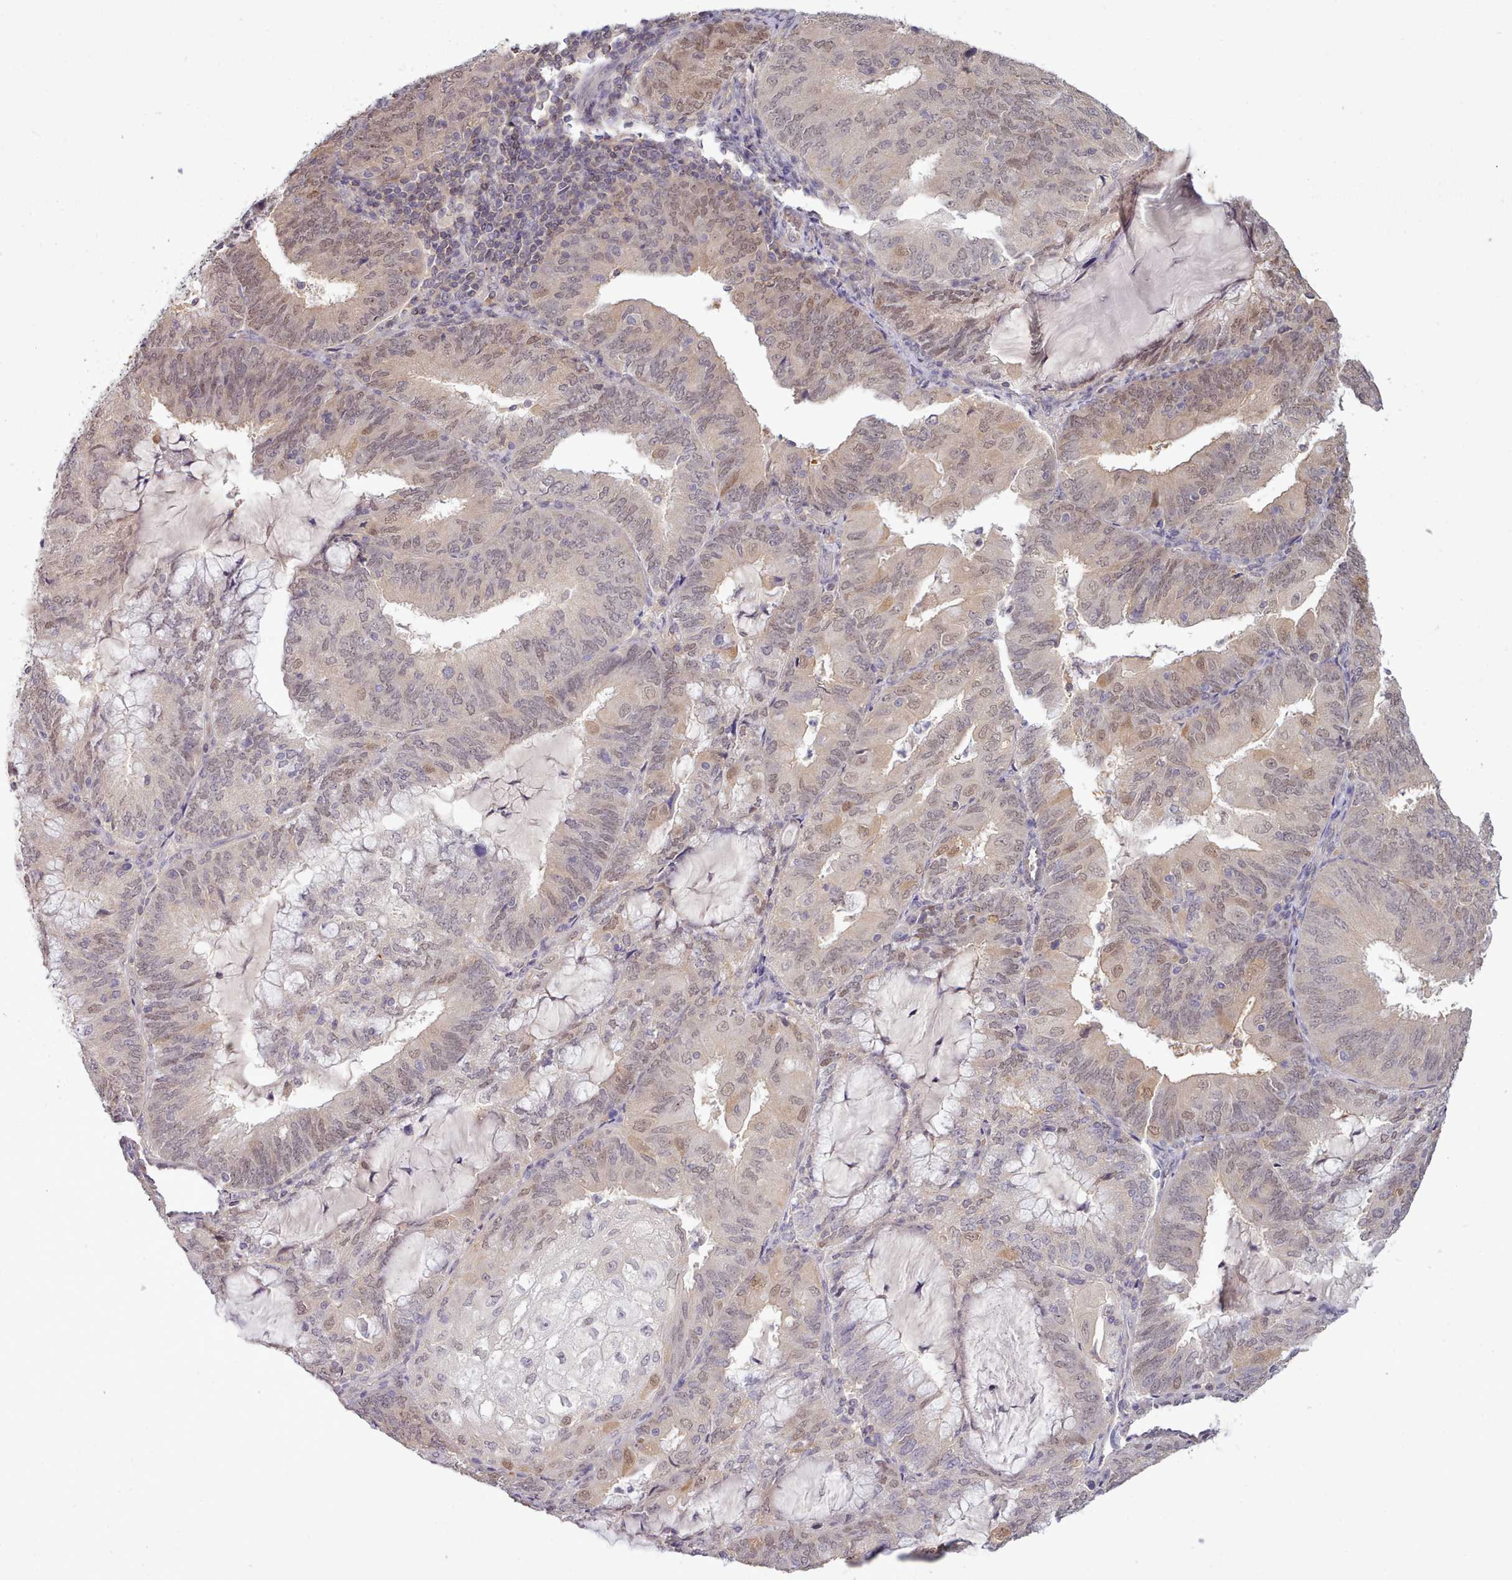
{"staining": {"intensity": "weak", "quantity": ">75%", "location": "nuclear"}, "tissue": "endometrial cancer", "cell_type": "Tumor cells", "image_type": "cancer", "snomed": [{"axis": "morphology", "description": "Adenocarcinoma, NOS"}, {"axis": "topography", "description": "Endometrium"}], "caption": "The photomicrograph exhibits staining of adenocarcinoma (endometrial), revealing weak nuclear protein expression (brown color) within tumor cells.", "gene": "ARL17A", "patient": {"sex": "female", "age": 81}}